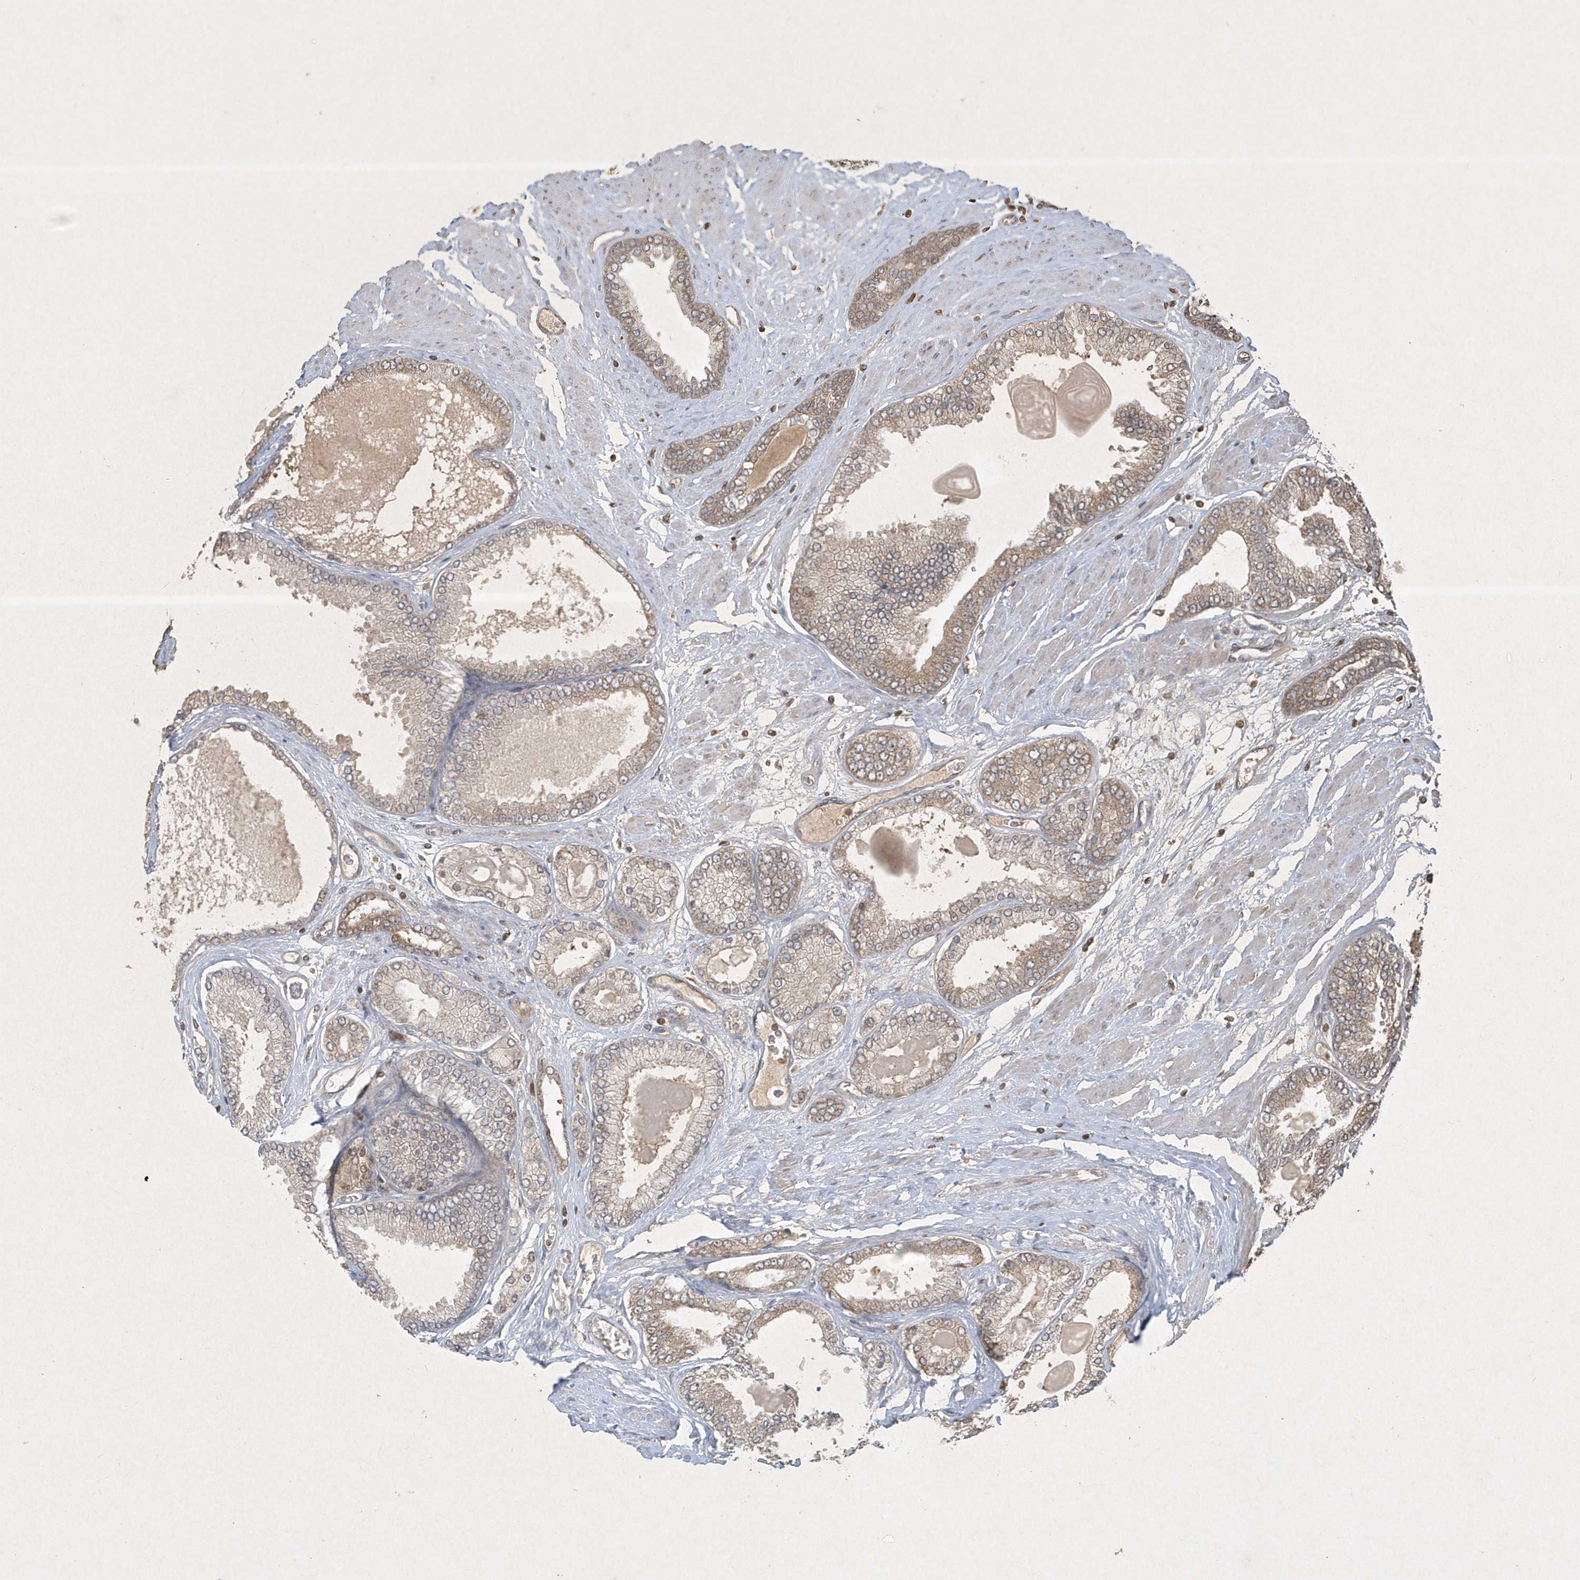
{"staining": {"intensity": "weak", "quantity": "<25%", "location": "cytoplasmic/membranous"}, "tissue": "prostate cancer", "cell_type": "Tumor cells", "image_type": "cancer", "snomed": [{"axis": "morphology", "description": "Adenocarcinoma, High grade"}, {"axis": "topography", "description": "Prostate"}], "caption": "IHC micrograph of human prostate cancer stained for a protein (brown), which displays no staining in tumor cells.", "gene": "PLTP", "patient": {"sex": "male", "age": 59}}